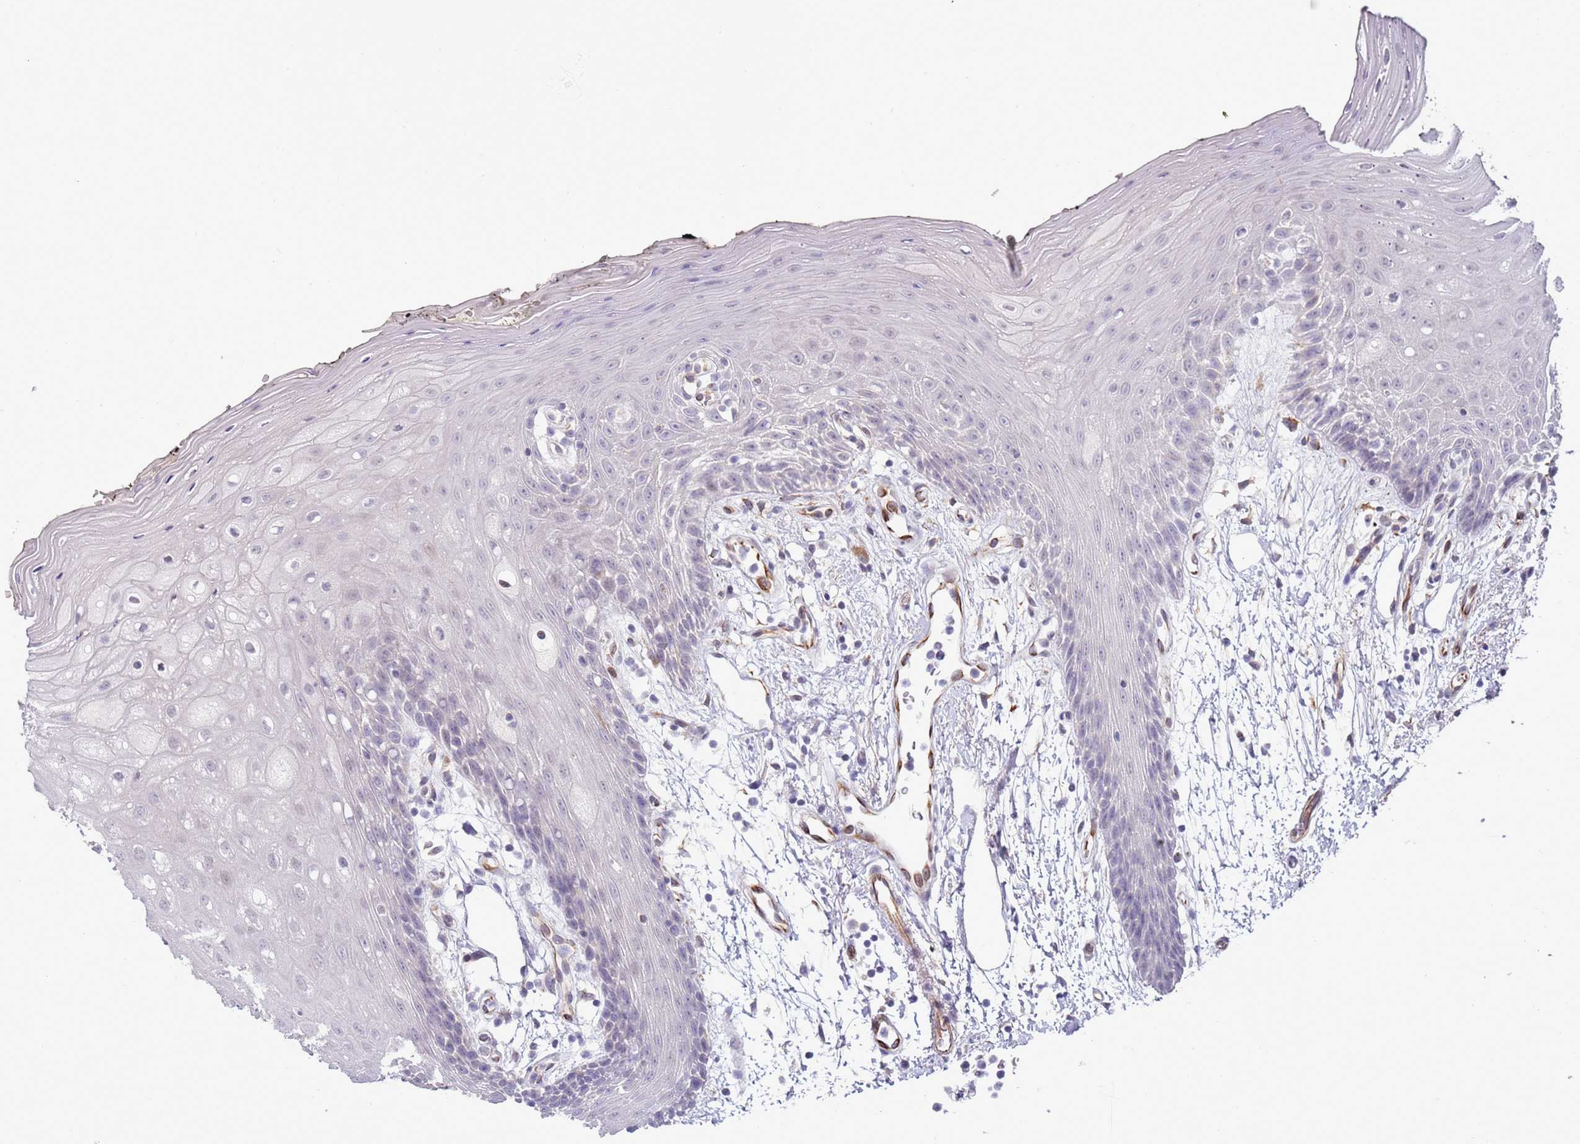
{"staining": {"intensity": "negative", "quantity": "none", "location": "none"}, "tissue": "oral mucosa", "cell_type": "Squamous epithelial cells", "image_type": "normal", "snomed": [{"axis": "morphology", "description": "Normal tissue, NOS"}, {"axis": "topography", "description": "Oral tissue"}, {"axis": "topography", "description": "Tounge, NOS"}], "caption": "DAB immunohistochemical staining of unremarkable oral mucosa demonstrates no significant staining in squamous epithelial cells. Brightfield microscopy of immunohistochemistry (IHC) stained with DAB (3,3'-diaminobenzidine) (brown) and hematoxylin (blue), captured at high magnification.", "gene": "ENSG00000271254", "patient": {"sex": "female", "age": 59}}